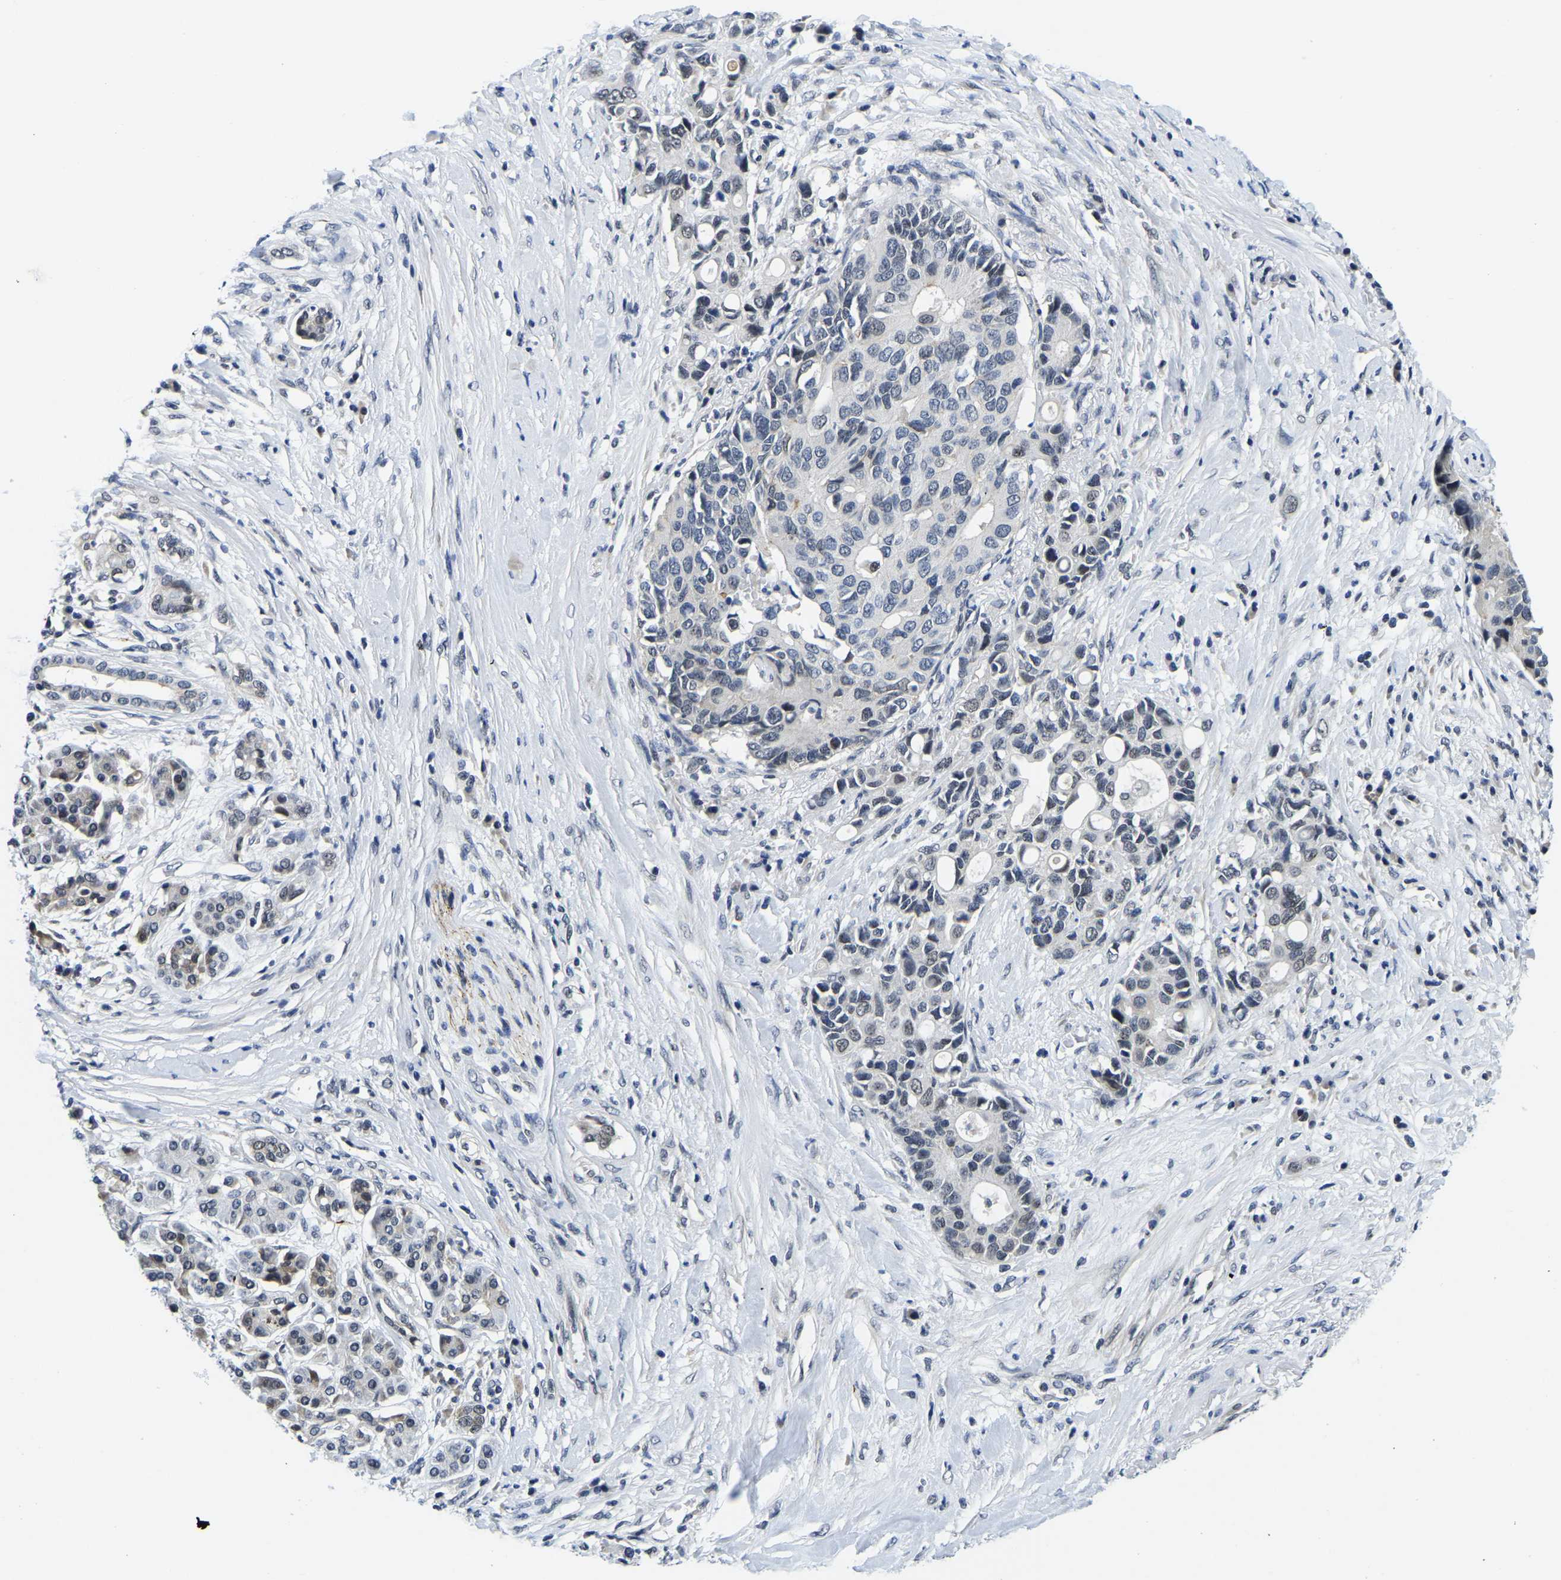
{"staining": {"intensity": "weak", "quantity": "<25%", "location": "nuclear"}, "tissue": "pancreatic cancer", "cell_type": "Tumor cells", "image_type": "cancer", "snomed": [{"axis": "morphology", "description": "Adenocarcinoma, NOS"}, {"axis": "topography", "description": "Pancreas"}], "caption": "Immunohistochemistry (IHC) histopathology image of human adenocarcinoma (pancreatic) stained for a protein (brown), which displays no expression in tumor cells.", "gene": "POLDIP3", "patient": {"sex": "female", "age": 56}}